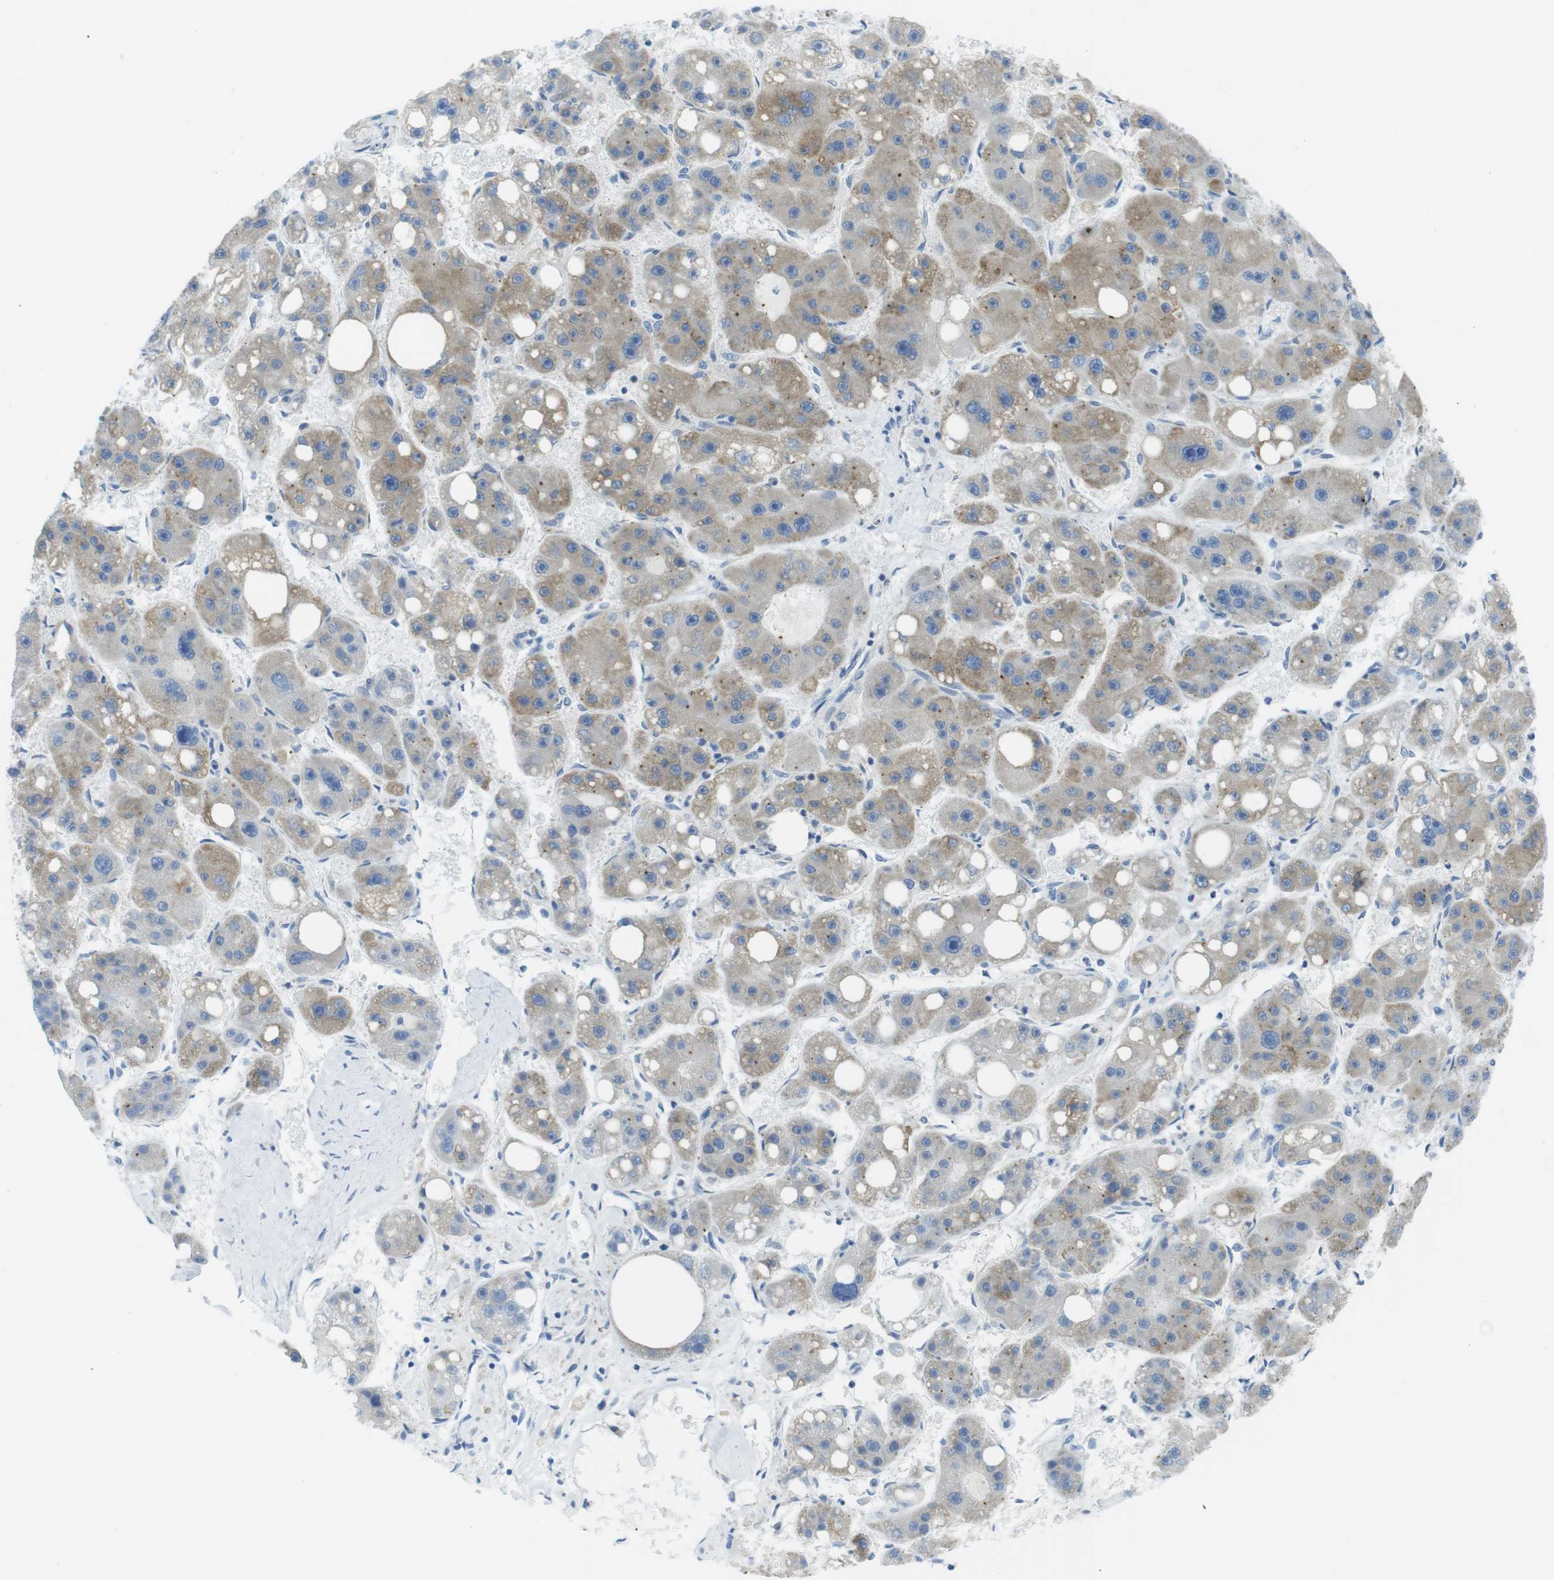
{"staining": {"intensity": "moderate", "quantity": ">75%", "location": "cytoplasmic/membranous"}, "tissue": "liver cancer", "cell_type": "Tumor cells", "image_type": "cancer", "snomed": [{"axis": "morphology", "description": "Carcinoma, Hepatocellular, NOS"}, {"axis": "topography", "description": "Liver"}], "caption": "The immunohistochemical stain labels moderate cytoplasmic/membranous staining in tumor cells of liver cancer (hepatocellular carcinoma) tissue. The staining was performed using DAB (3,3'-diaminobenzidine), with brown indicating positive protein expression. Nuclei are stained blue with hematoxylin.", "gene": "CLPTM1L", "patient": {"sex": "female", "age": 61}}